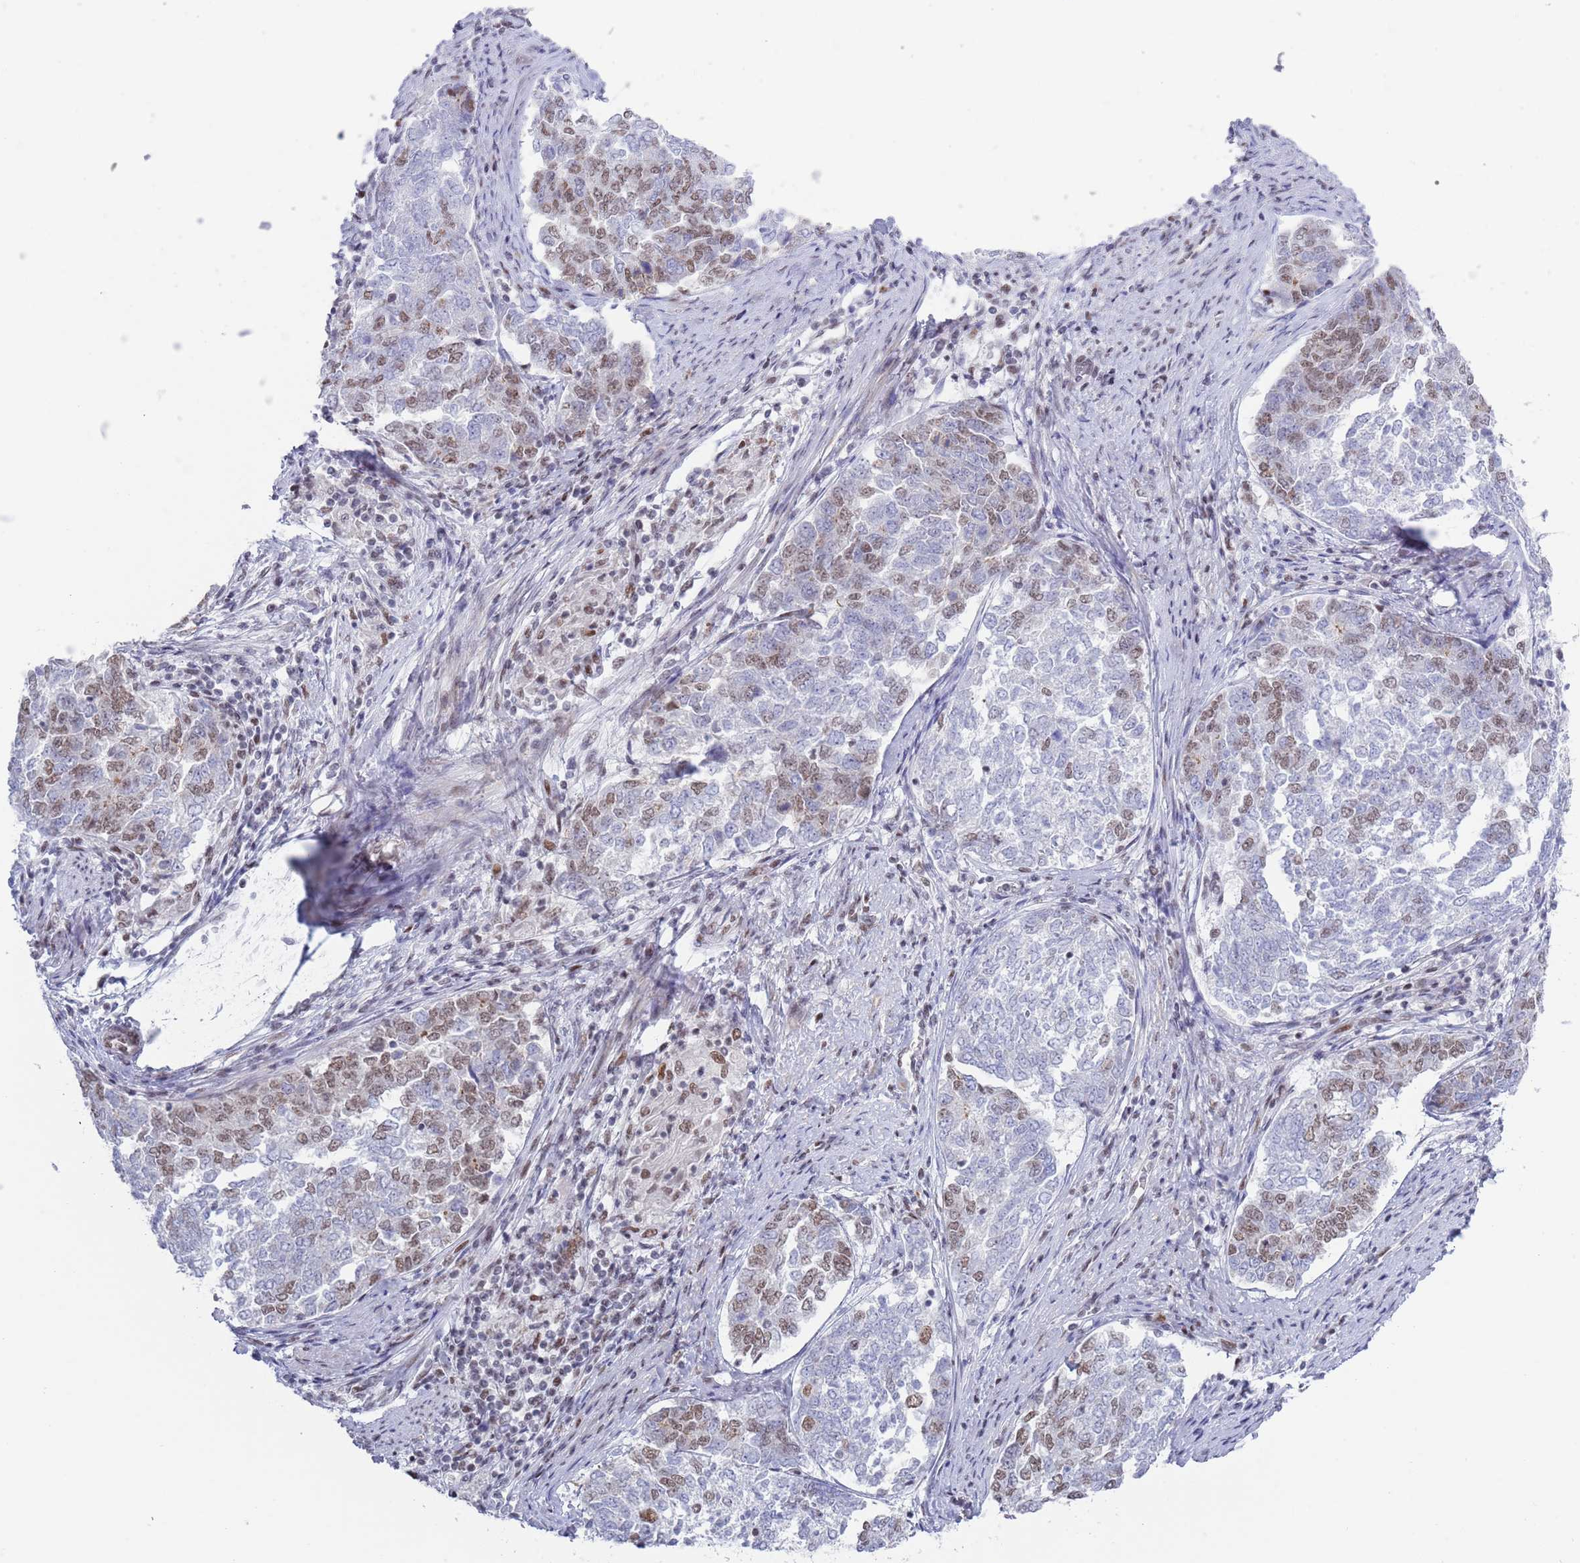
{"staining": {"intensity": "moderate", "quantity": "25%-75%", "location": "nuclear"}, "tissue": "endometrial cancer", "cell_type": "Tumor cells", "image_type": "cancer", "snomed": [{"axis": "morphology", "description": "Adenocarcinoma, NOS"}, {"axis": "topography", "description": "Endometrium"}], "caption": "Immunohistochemical staining of endometrial cancer exhibits medium levels of moderate nuclear positivity in approximately 25%-75% of tumor cells. (Brightfield microscopy of DAB IHC at high magnification).", "gene": "ZNF382", "patient": {"sex": "female", "age": 80}}